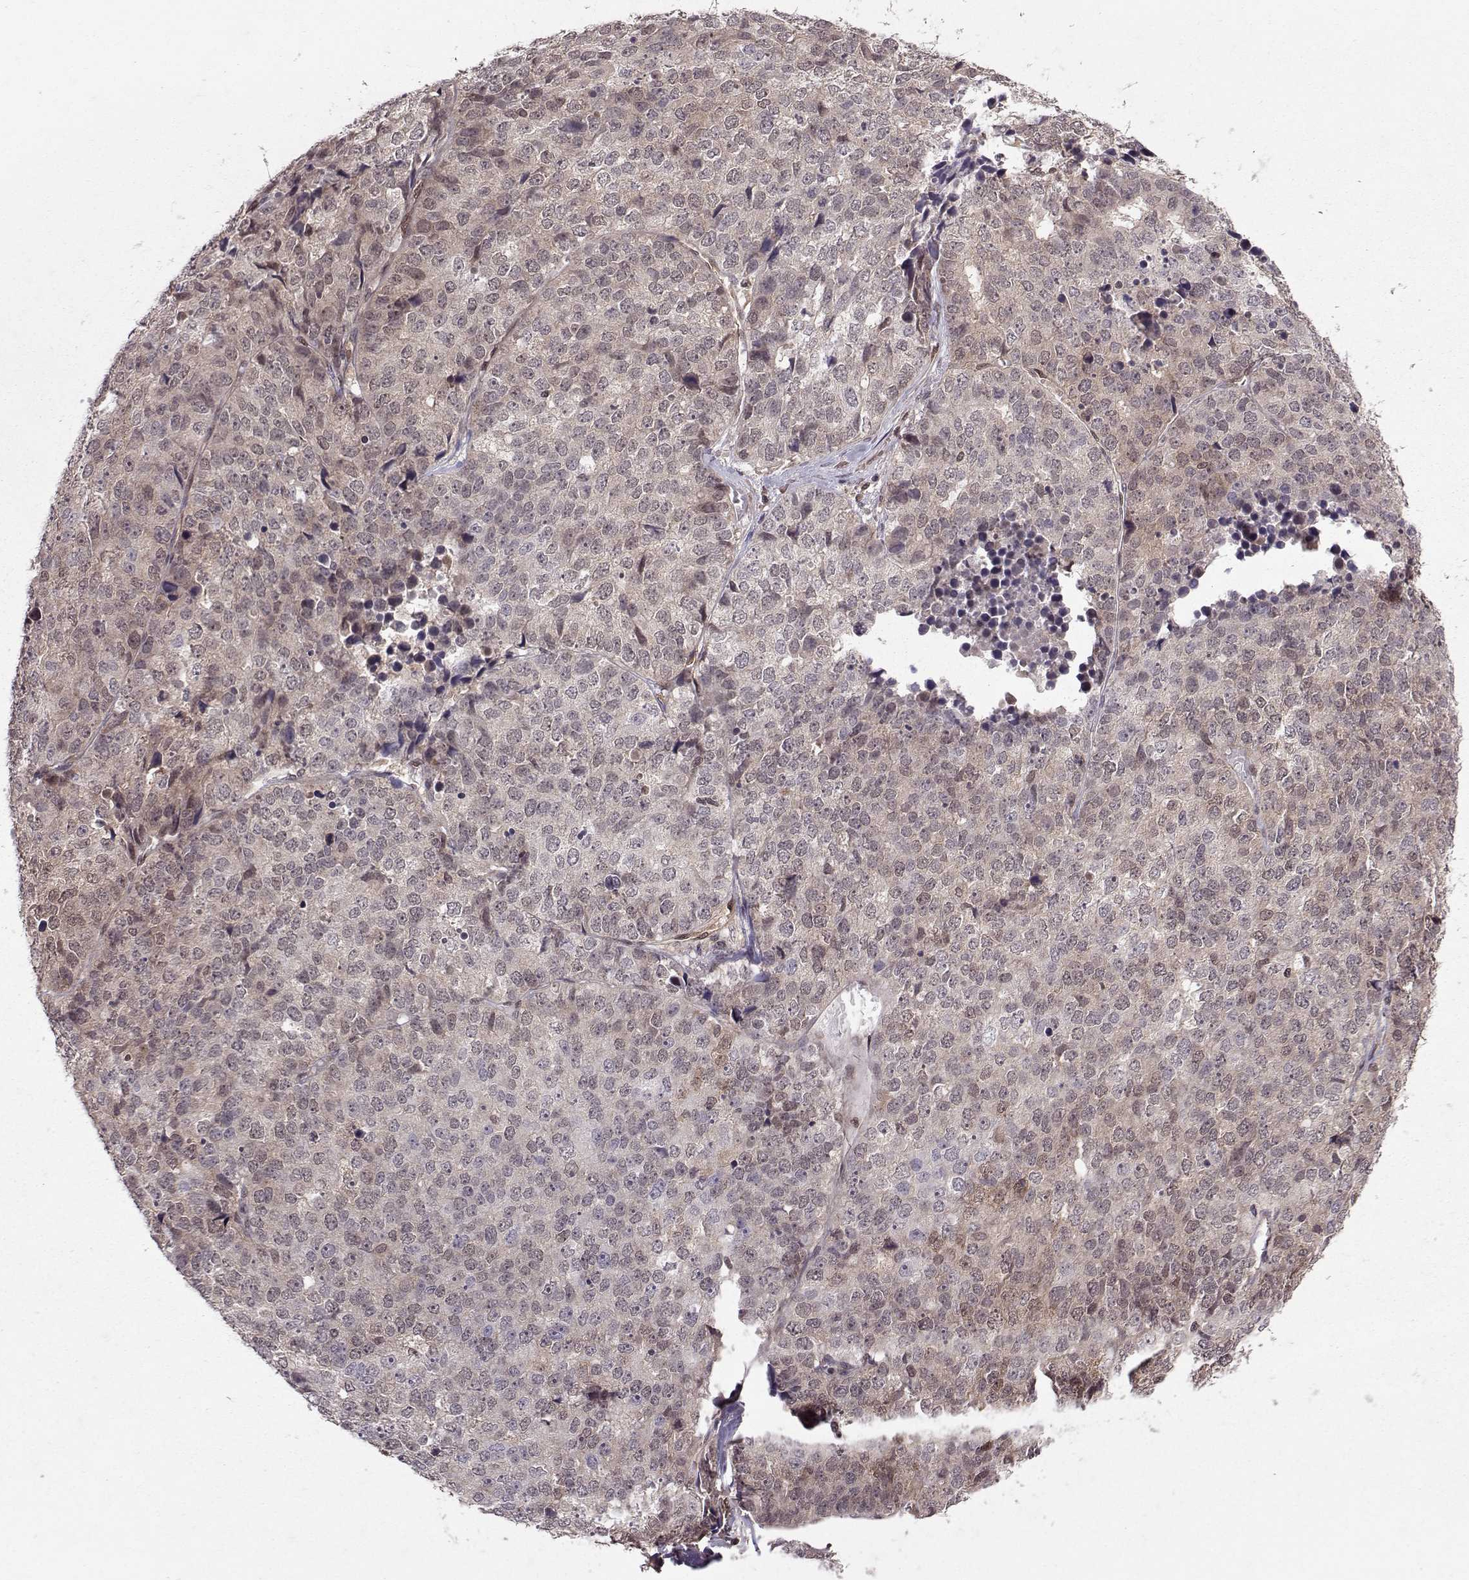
{"staining": {"intensity": "negative", "quantity": "none", "location": "none"}, "tissue": "stomach cancer", "cell_type": "Tumor cells", "image_type": "cancer", "snomed": [{"axis": "morphology", "description": "Adenocarcinoma, NOS"}, {"axis": "topography", "description": "Stomach"}], "caption": "Protein analysis of stomach adenocarcinoma displays no significant staining in tumor cells.", "gene": "PPP2R2A", "patient": {"sex": "male", "age": 69}}